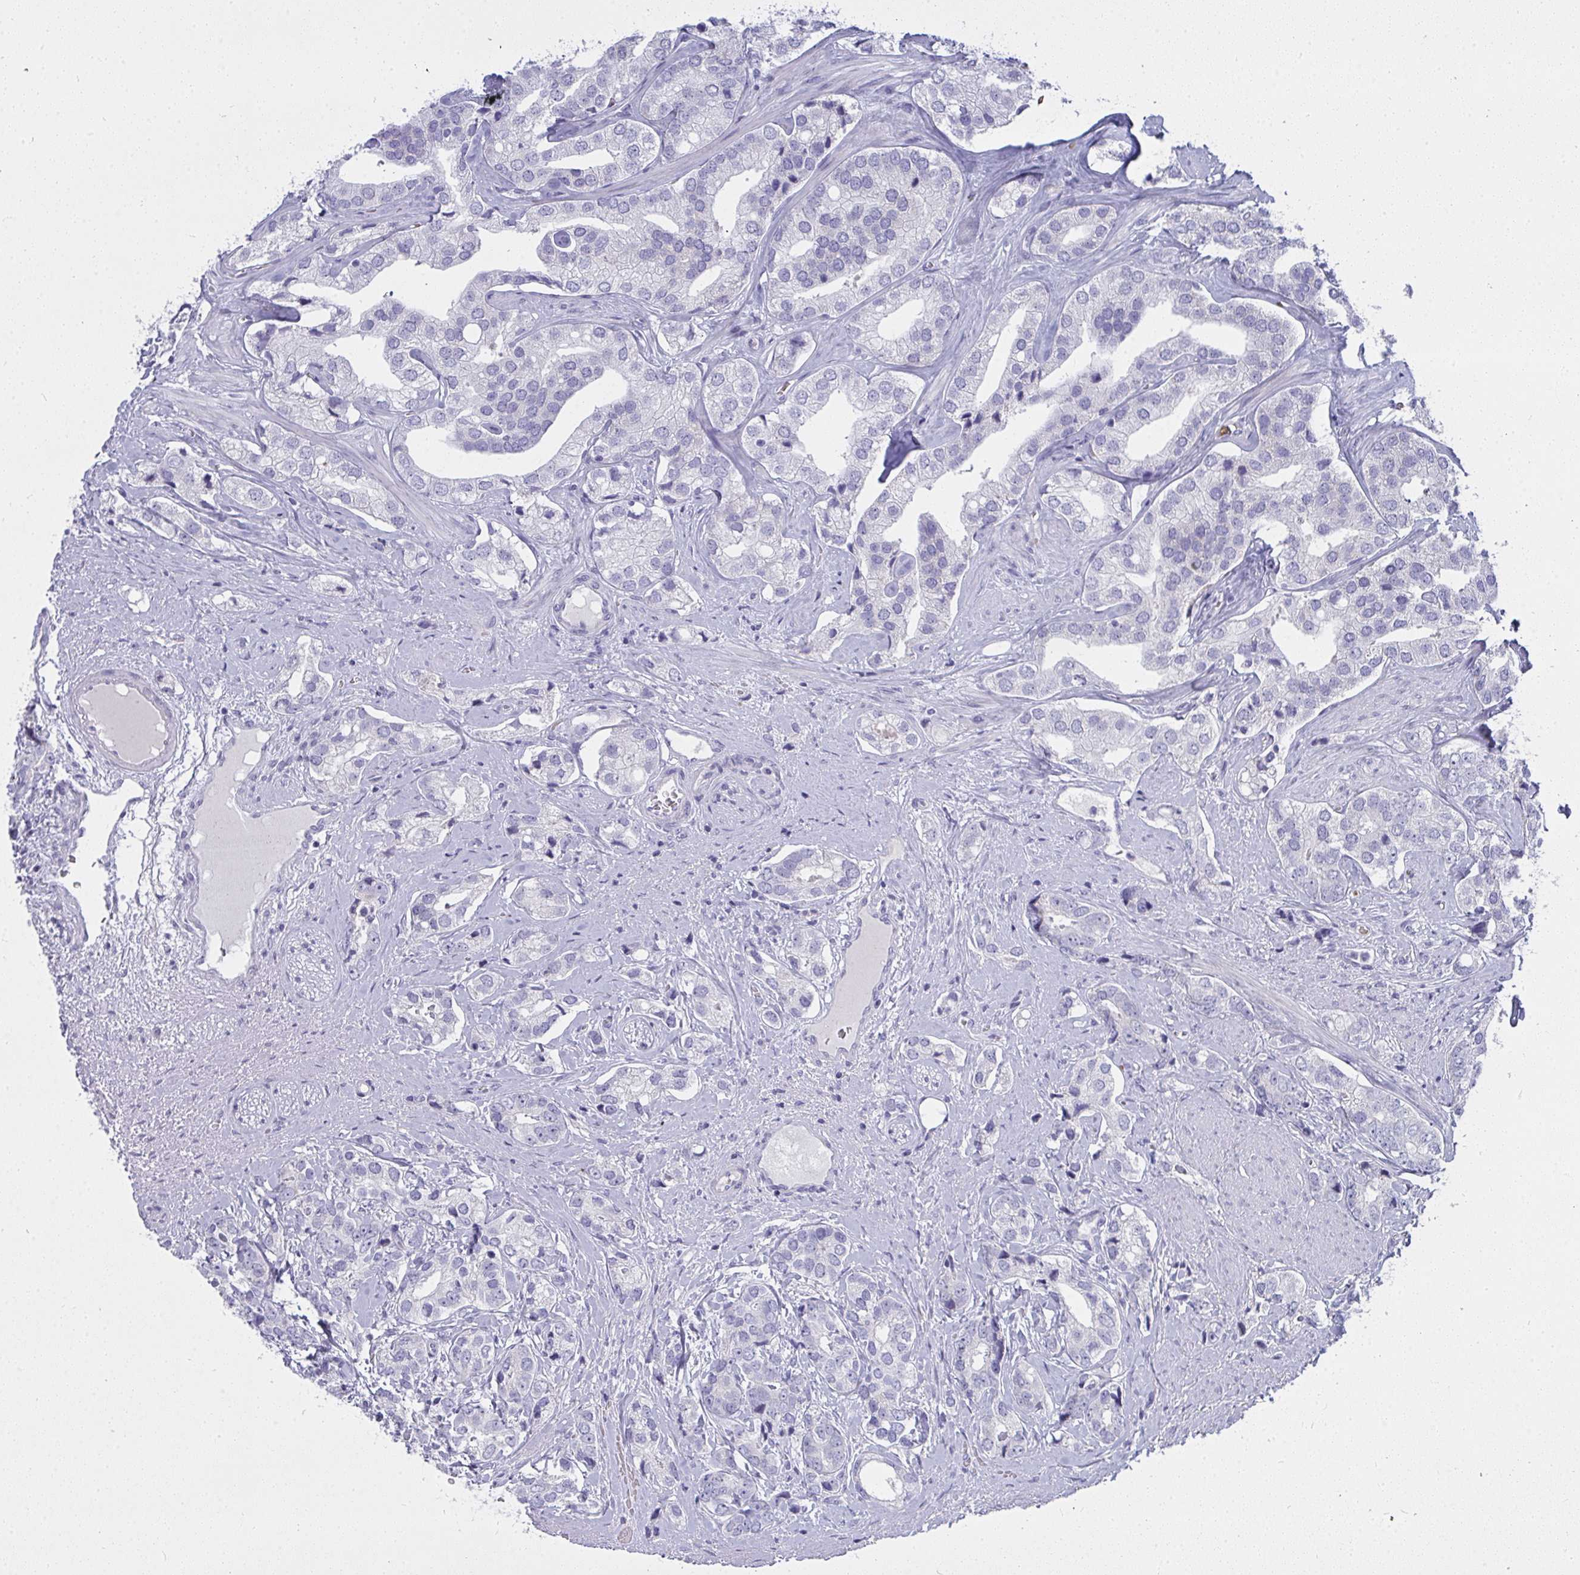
{"staining": {"intensity": "negative", "quantity": "none", "location": "none"}, "tissue": "prostate cancer", "cell_type": "Tumor cells", "image_type": "cancer", "snomed": [{"axis": "morphology", "description": "Adenocarcinoma, High grade"}, {"axis": "topography", "description": "Prostate"}], "caption": "High power microscopy image of an IHC image of prostate cancer, revealing no significant positivity in tumor cells.", "gene": "ZNF182", "patient": {"sex": "male", "age": 58}}